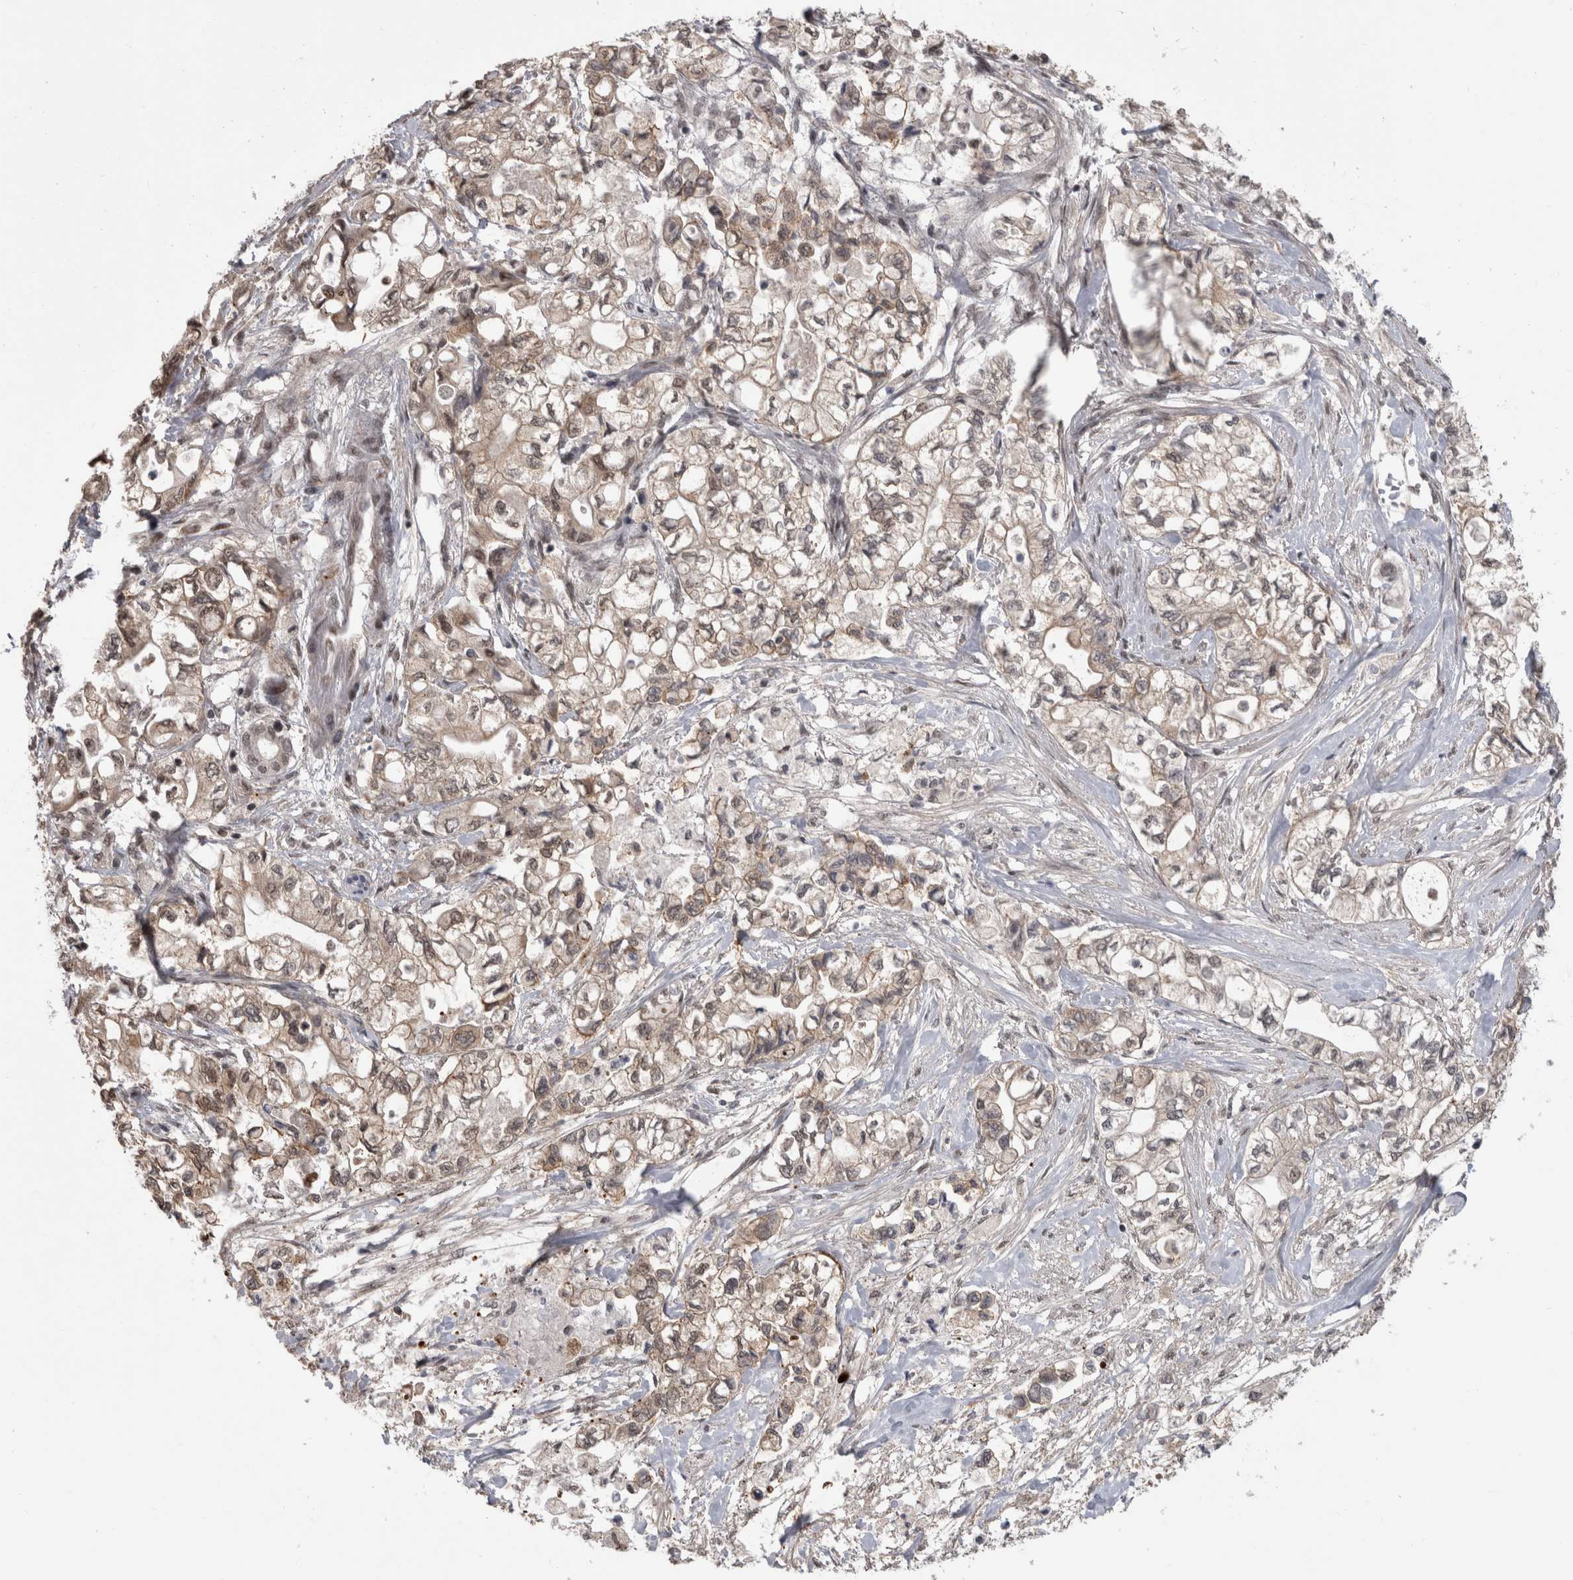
{"staining": {"intensity": "weak", "quantity": "25%-75%", "location": "nuclear"}, "tissue": "pancreatic cancer", "cell_type": "Tumor cells", "image_type": "cancer", "snomed": [{"axis": "morphology", "description": "Adenocarcinoma, NOS"}, {"axis": "topography", "description": "Pancreas"}], "caption": "IHC of pancreatic adenocarcinoma displays low levels of weak nuclear positivity in approximately 25%-75% of tumor cells. The protein of interest is stained brown, and the nuclei are stained in blue (DAB IHC with brightfield microscopy, high magnification).", "gene": "MTBP", "patient": {"sex": "male", "age": 79}}